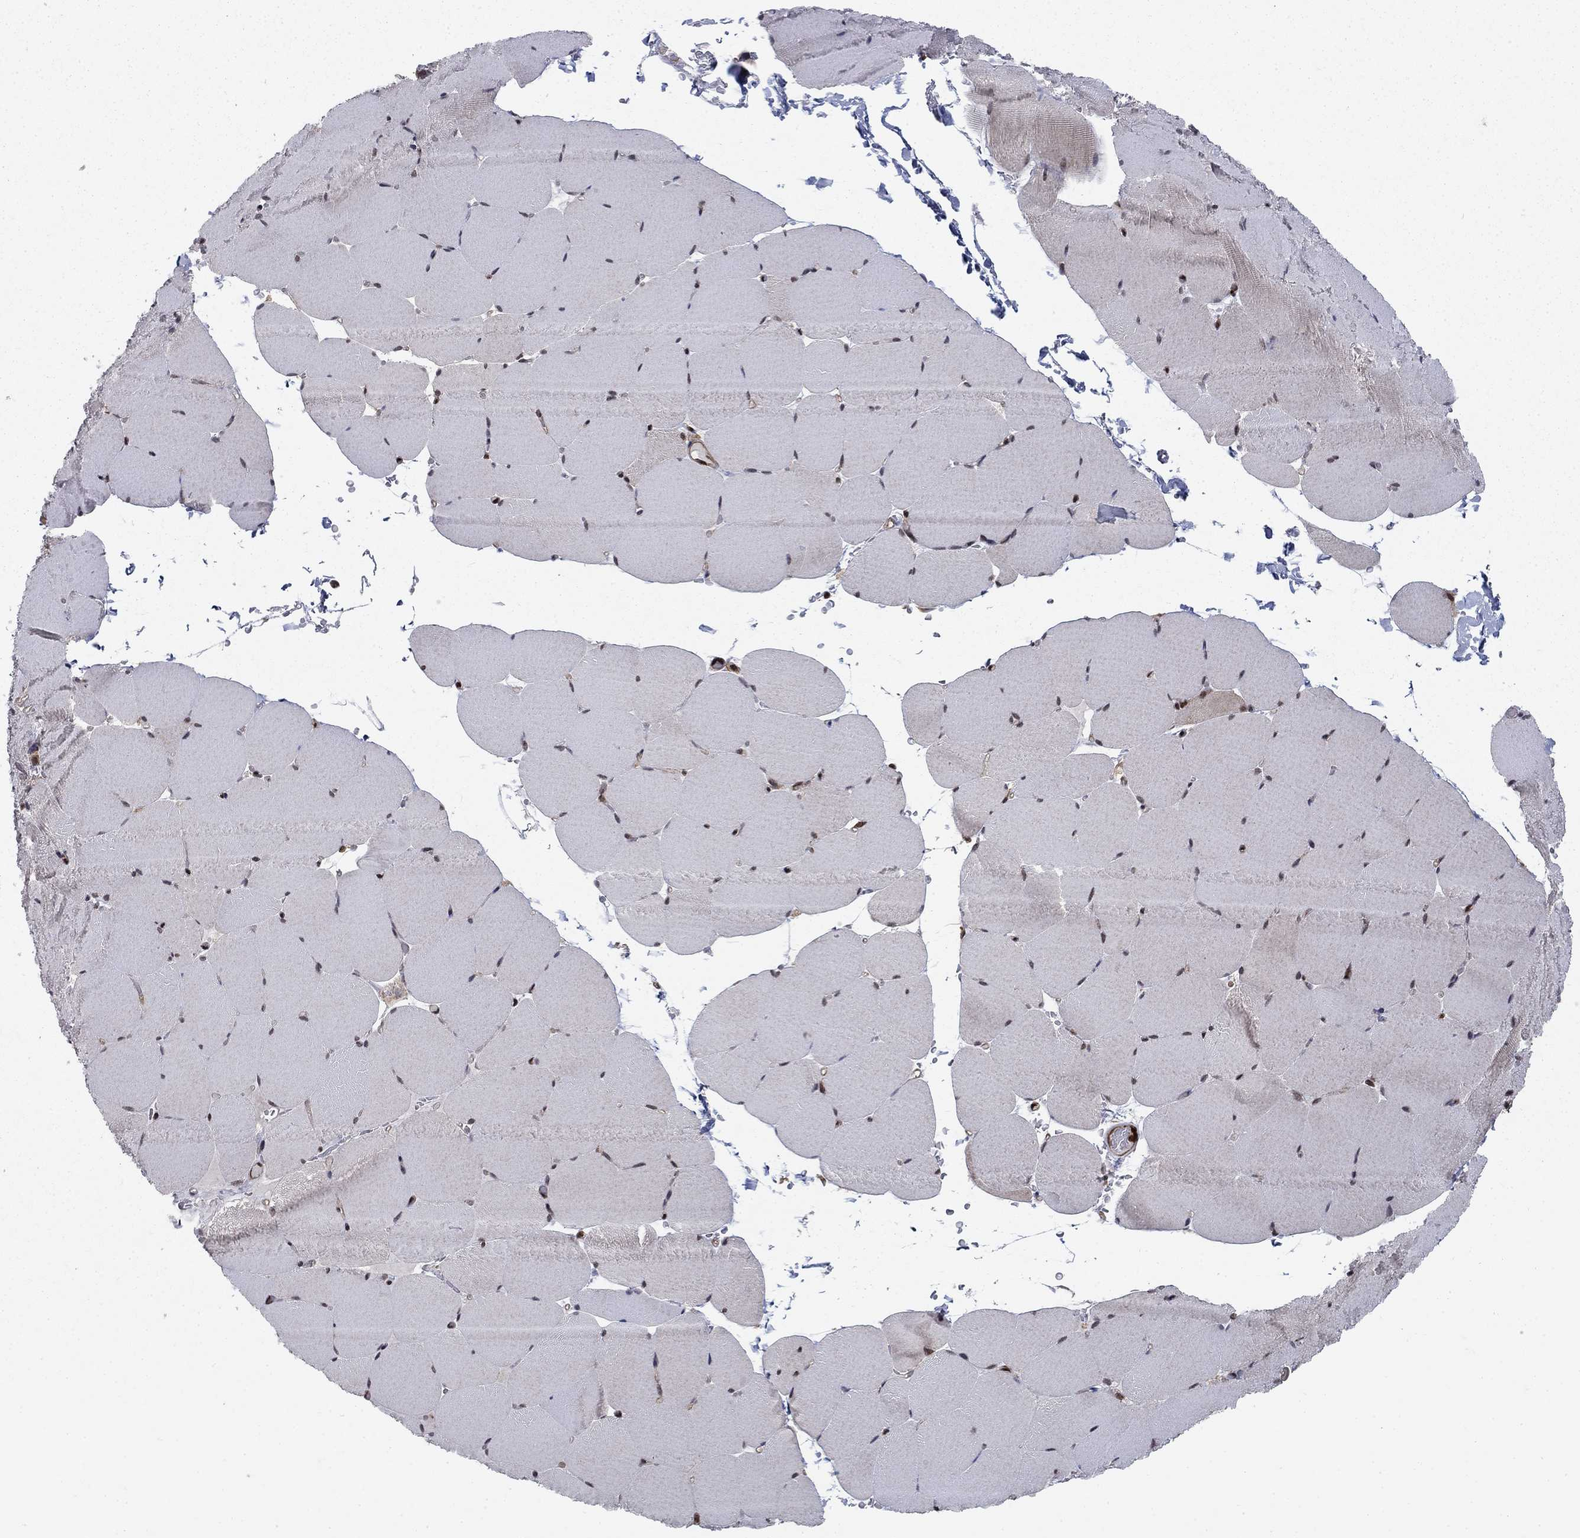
{"staining": {"intensity": "moderate", "quantity": "25%-75%", "location": "nuclear"}, "tissue": "skeletal muscle", "cell_type": "Myocytes", "image_type": "normal", "snomed": [{"axis": "morphology", "description": "Normal tissue, NOS"}, {"axis": "topography", "description": "Skeletal muscle"}], "caption": "A medium amount of moderate nuclear staining is appreciated in approximately 25%-75% of myocytes in benign skeletal muscle.", "gene": "DNAJA1", "patient": {"sex": "female", "age": 37}}